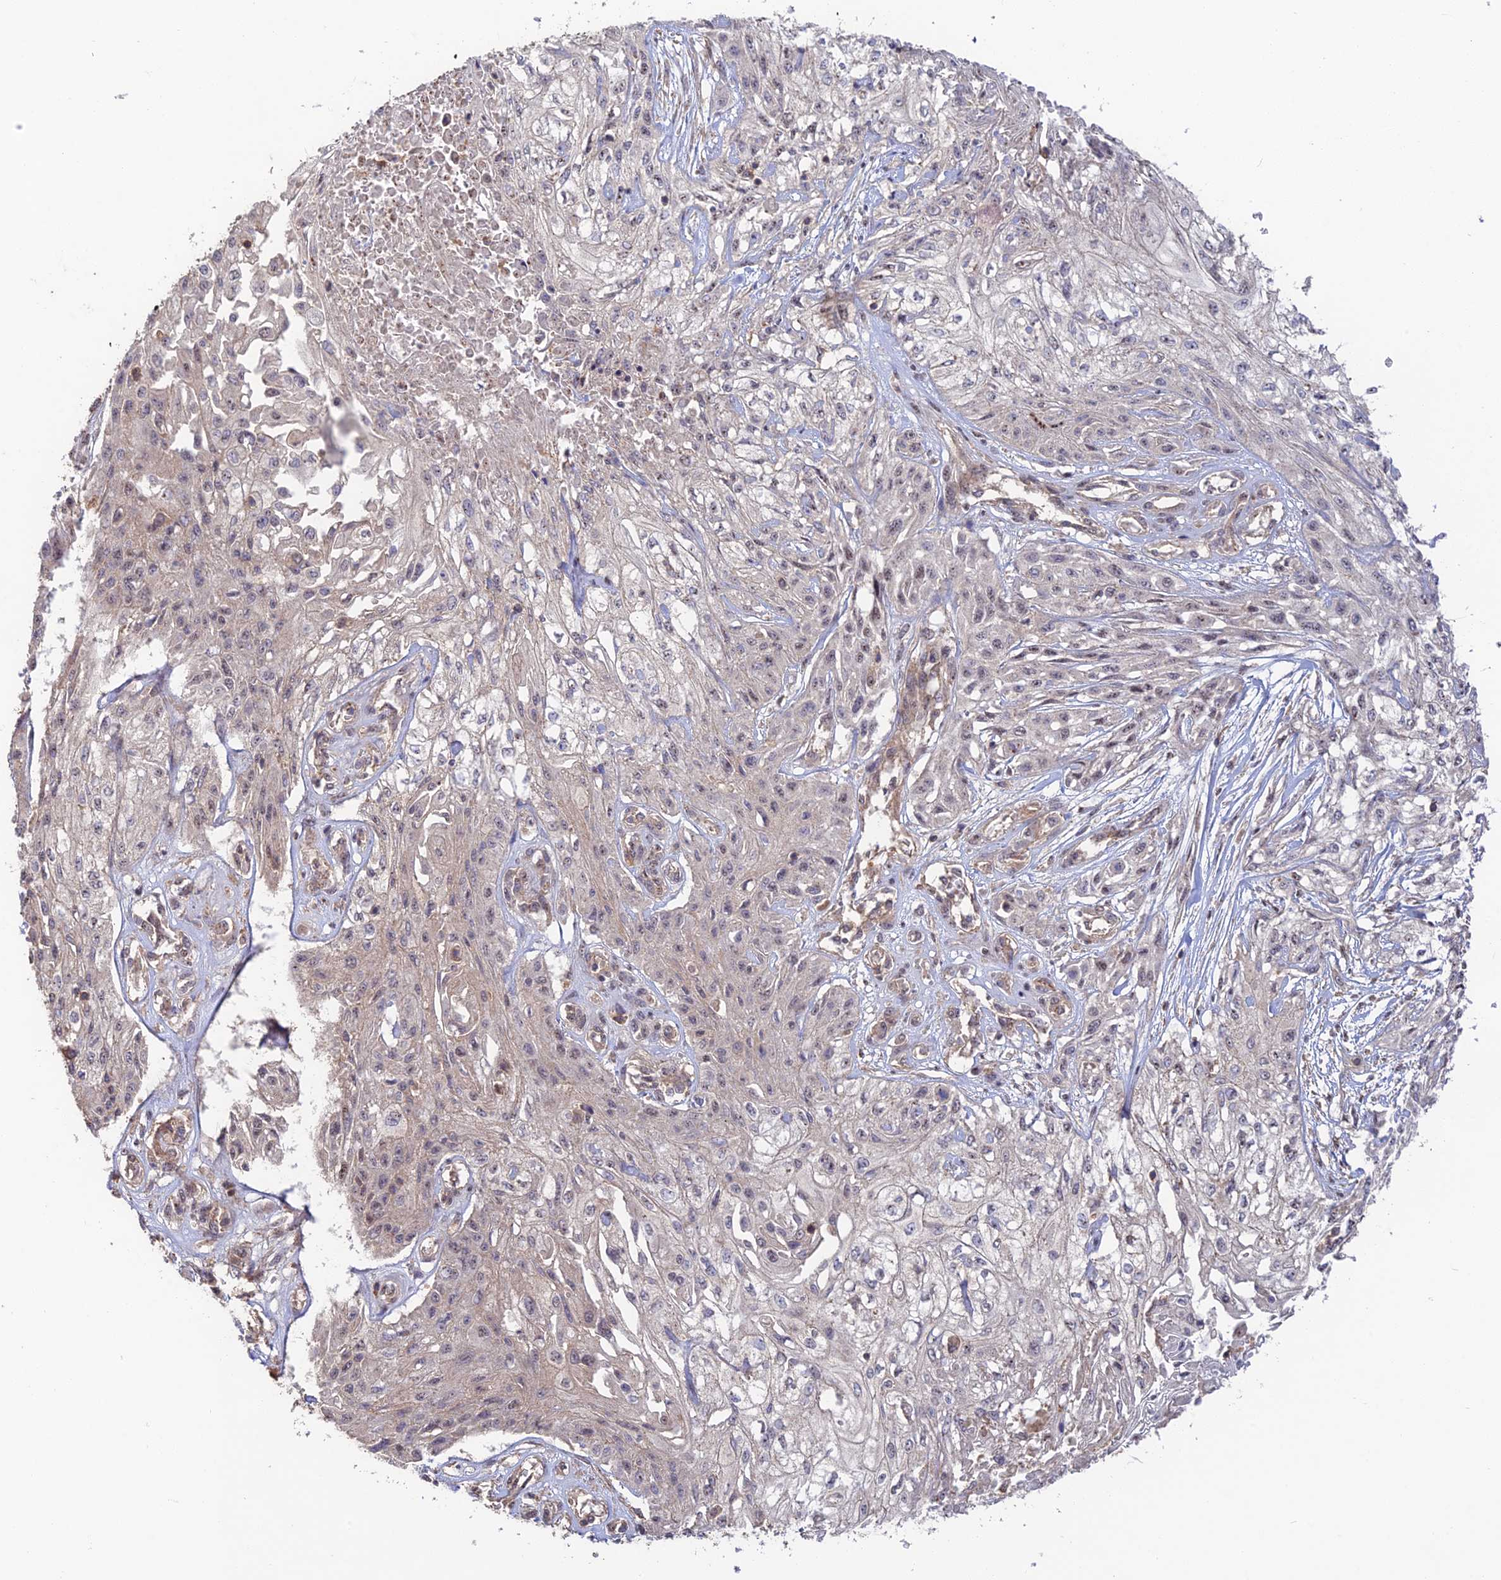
{"staining": {"intensity": "weak", "quantity": "25%-75%", "location": "nuclear"}, "tissue": "skin cancer", "cell_type": "Tumor cells", "image_type": "cancer", "snomed": [{"axis": "morphology", "description": "Squamous cell carcinoma, NOS"}, {"axis": "morphology", "description": "Squamous cell carcinoma, metastatic, NOS"}, {"axis": "topography", "description": "Skin"}, {"axis": "topography", "description": "Lymph node"}], "caption": "Tumor cells exhibit low levels of weak nuclear positivity in about 25%-75% of cells in skin cancer (squamous cell carcinoma).", "gene": "CLCF1", "patient": {"sex": "male", "age": 75}}